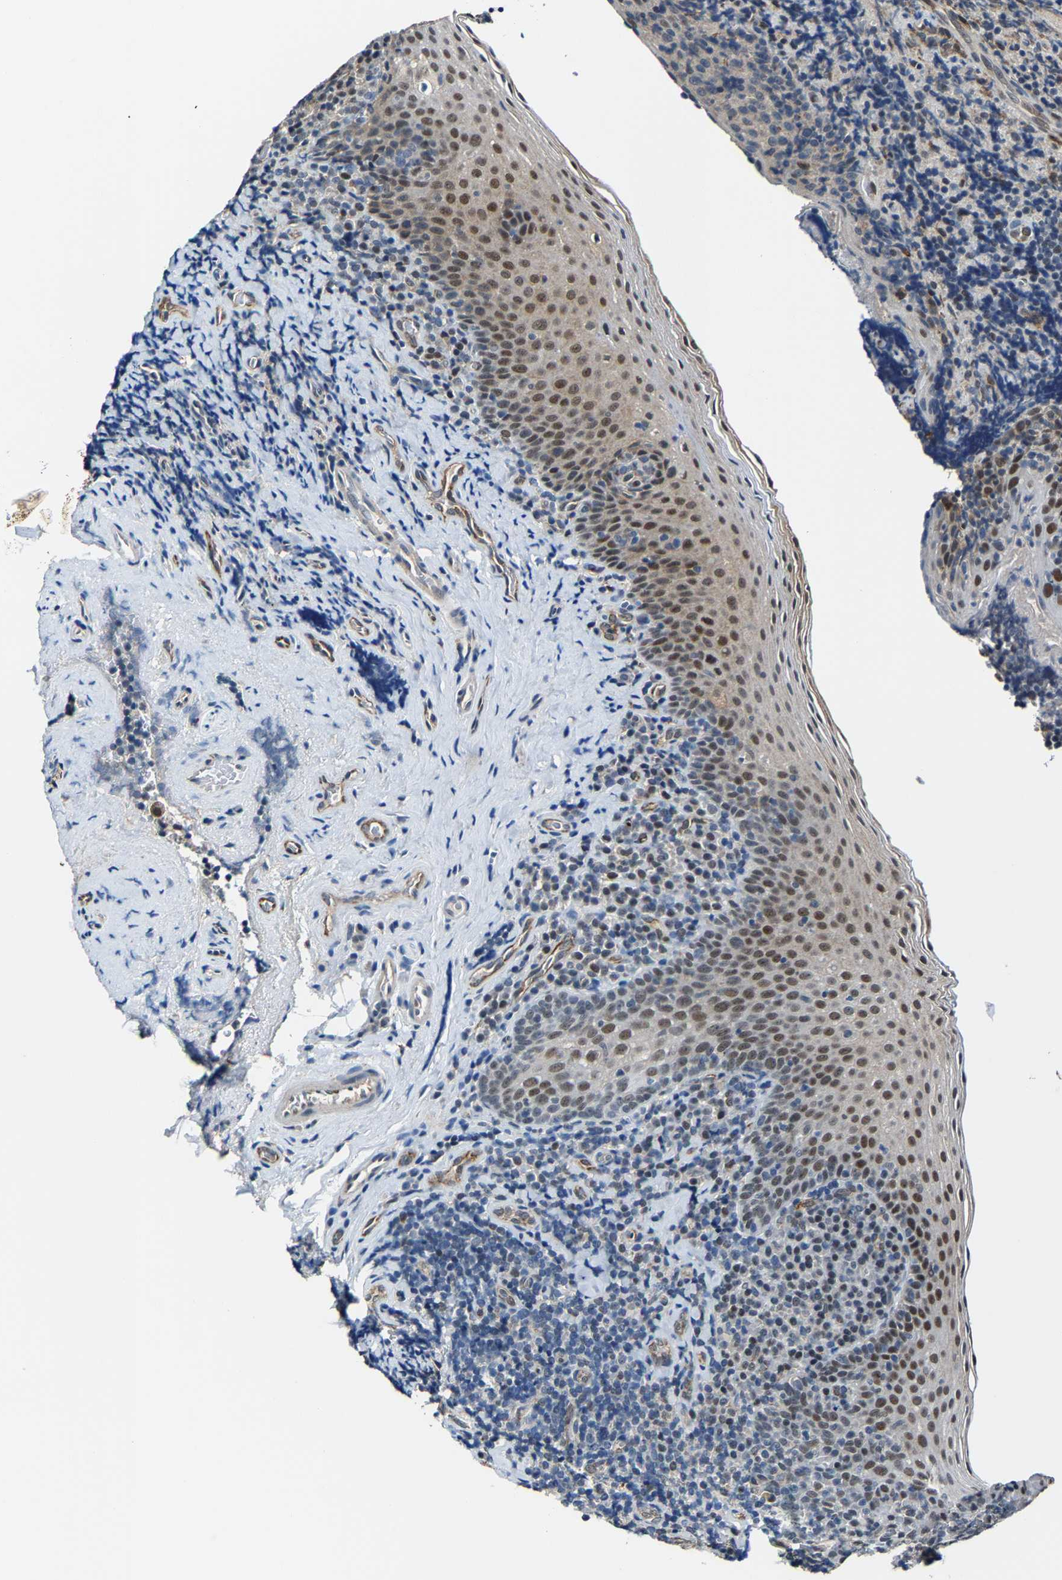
{"staining": {"intensity": "moderate", "quantity": "<25%", "location": "nuclear"}, "tissue": "tonsil", "cell_type": "Germinal center cells", "image_type": "normal", "snomed": [{"axis": "morphology", "description": "Normal tissue, NOS"}, {"axis": "morphology", "description": "Inflammation, NOS"}, {"axis": "topography", "description": "Tonsil"}], "caption": "The micrograph shows staining of benign tonsil, revealing moderate nuclear protein expression (brown color) within germinal center cells.", "gene": "METTL1", "patient": {"sex": "female", "age": 31}}